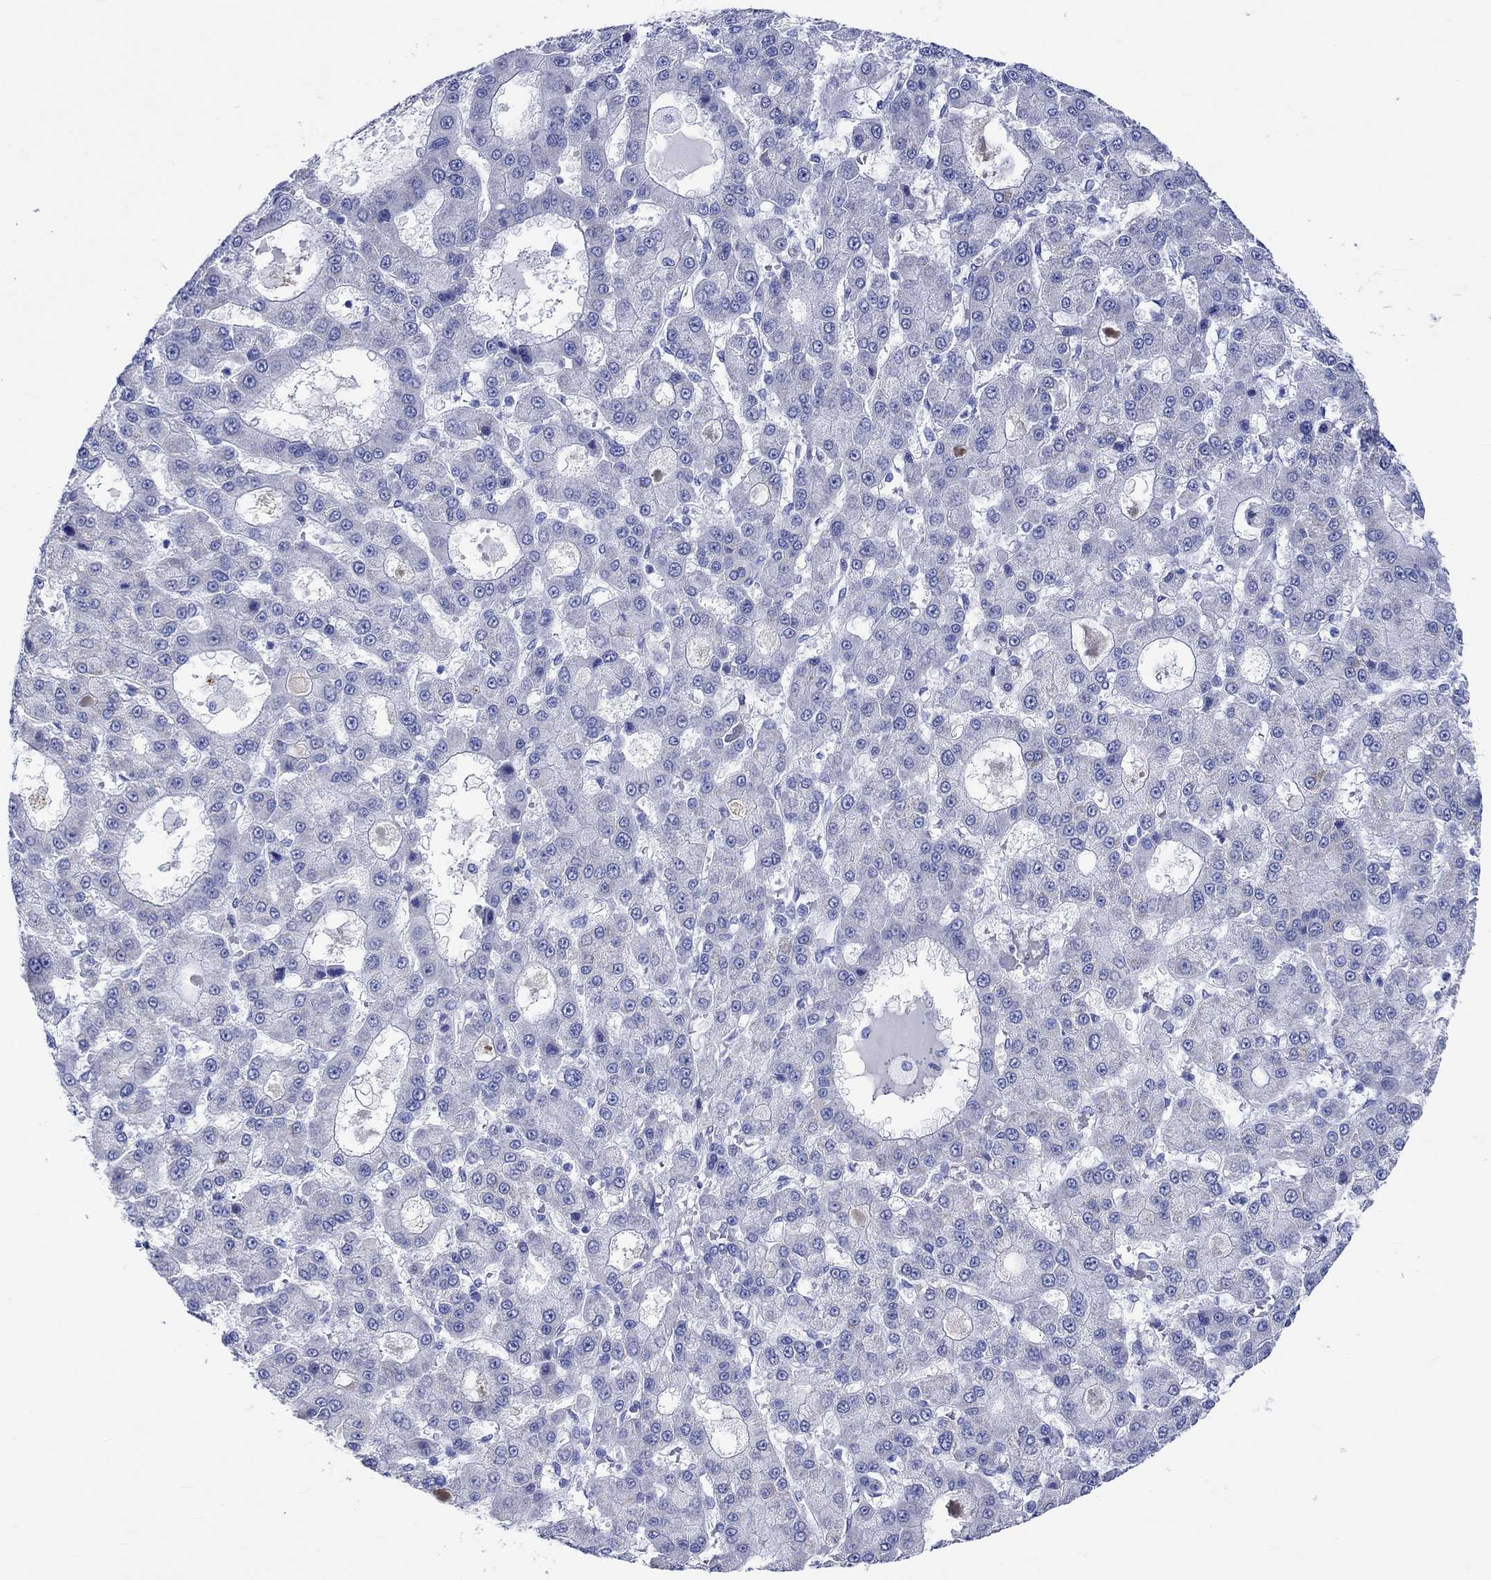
{"staining": {"intensity": "negative", "quantity": "none", "location": "none"}, "tissue": "liver cancer", "cell_type": "Tumor cells", "image_type": "cancer", "snomed": [{"axis": "morphology", "description": "Carcinoma, Hepatocellular, NOS"}, {"axis": "topography", "description": "Liver"}], "caption": "A high-resolution image shows immunohistochemistry (IHC) staining of hepatocellular carcinoma (liver), which exhibits no significant expression in tumor cells.", "gene": "KLHL33", "patient": {"sex": "male", "age": 70}}